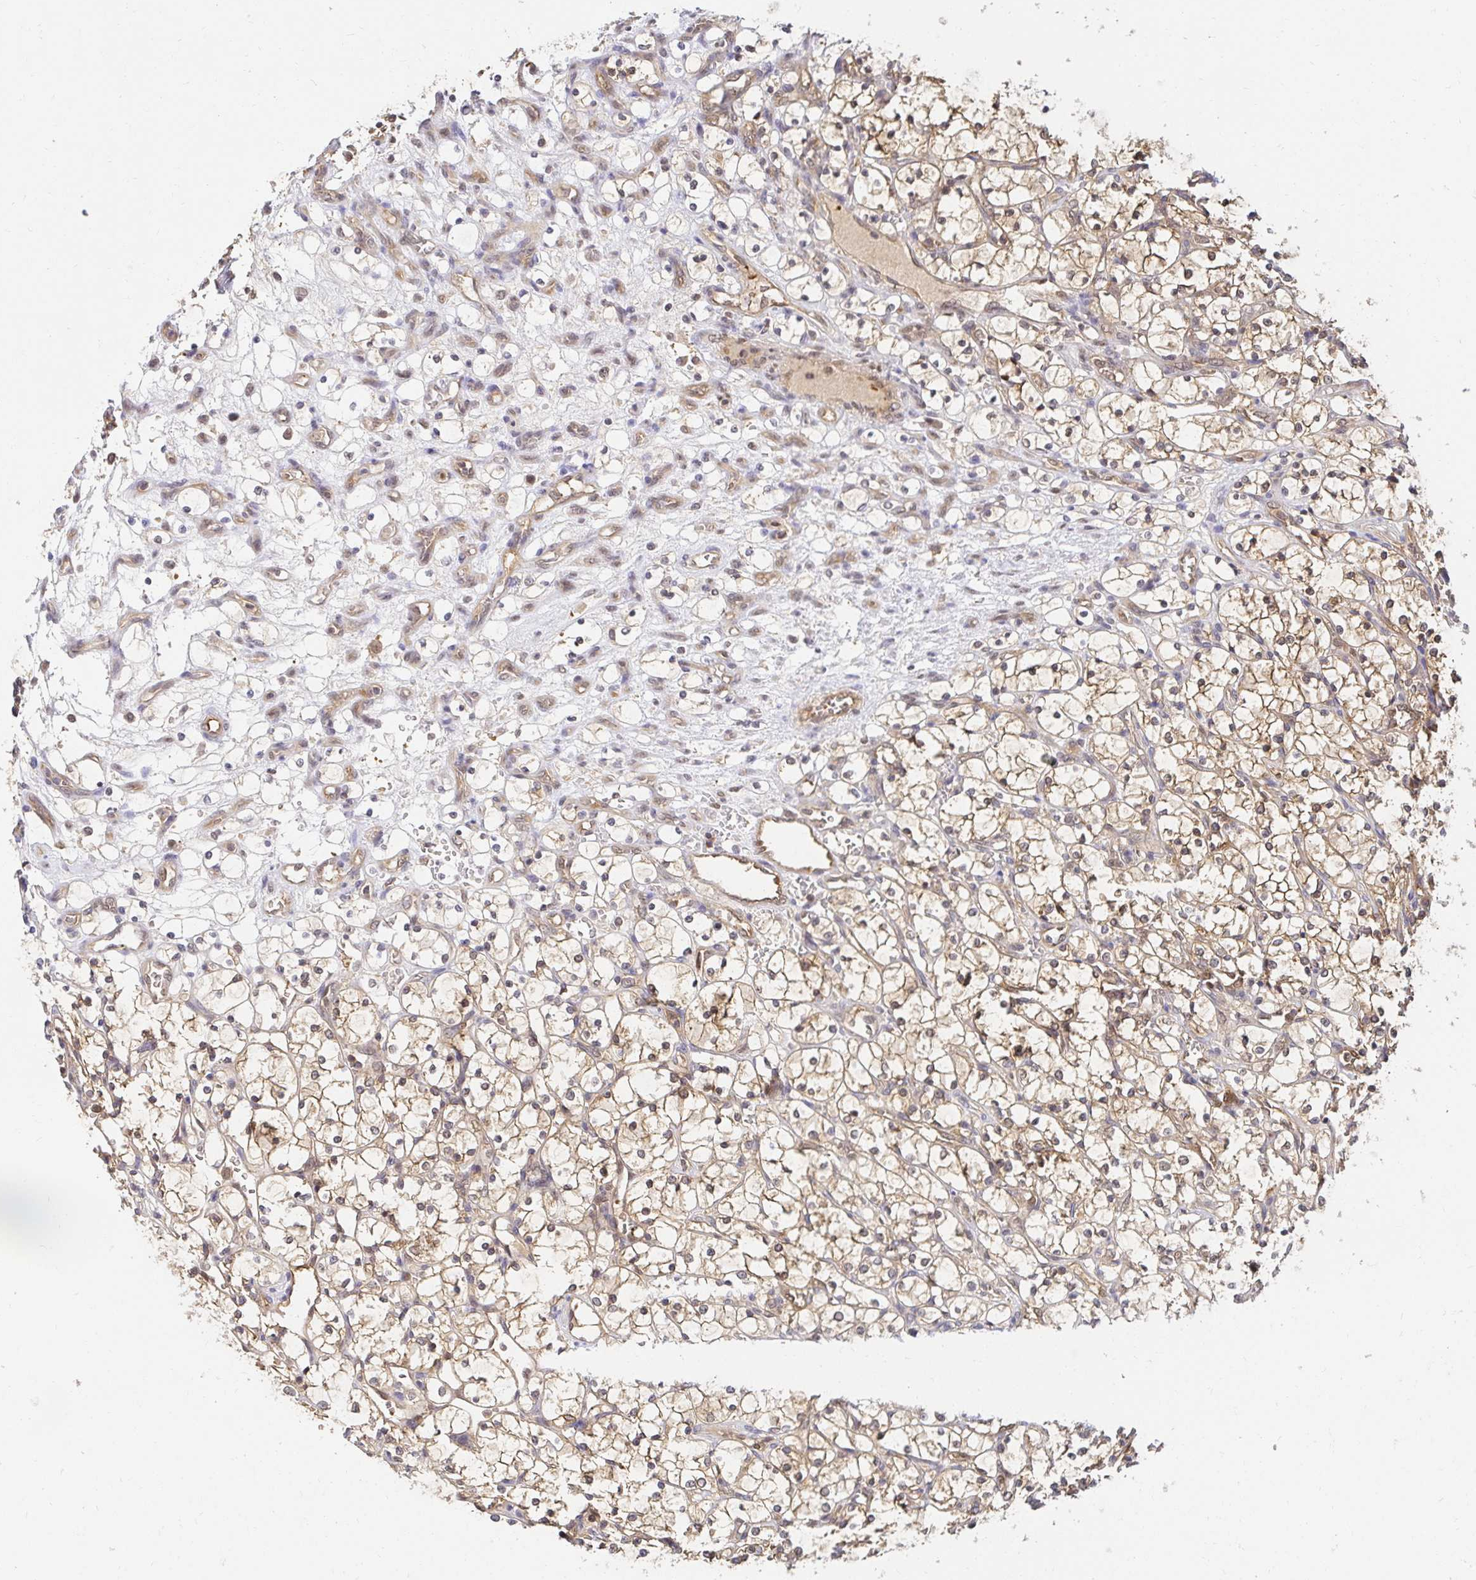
{"staining": {"intensity": "weak", "quantity": ">75%", "location": "cytoplasmic/membranous,nuclear"}, "tissue": "renal cancer", "cell_type": "Tumor cells", "image_type": "cancer", "snomed": [{"axis": "morphology", "description": "Adenocarcinoma, NOS"}, {"axis": "topography", "description": "Kidney"}], "caption": "Immunohistochemical staining of human renal adenocarcinoma shows weak cytoplasmic/membranous and nuclear protein staining in approximately >75% of tumor cells.", "gene": "PSMA4", "patient": {"sex": "female", "age": 69}}